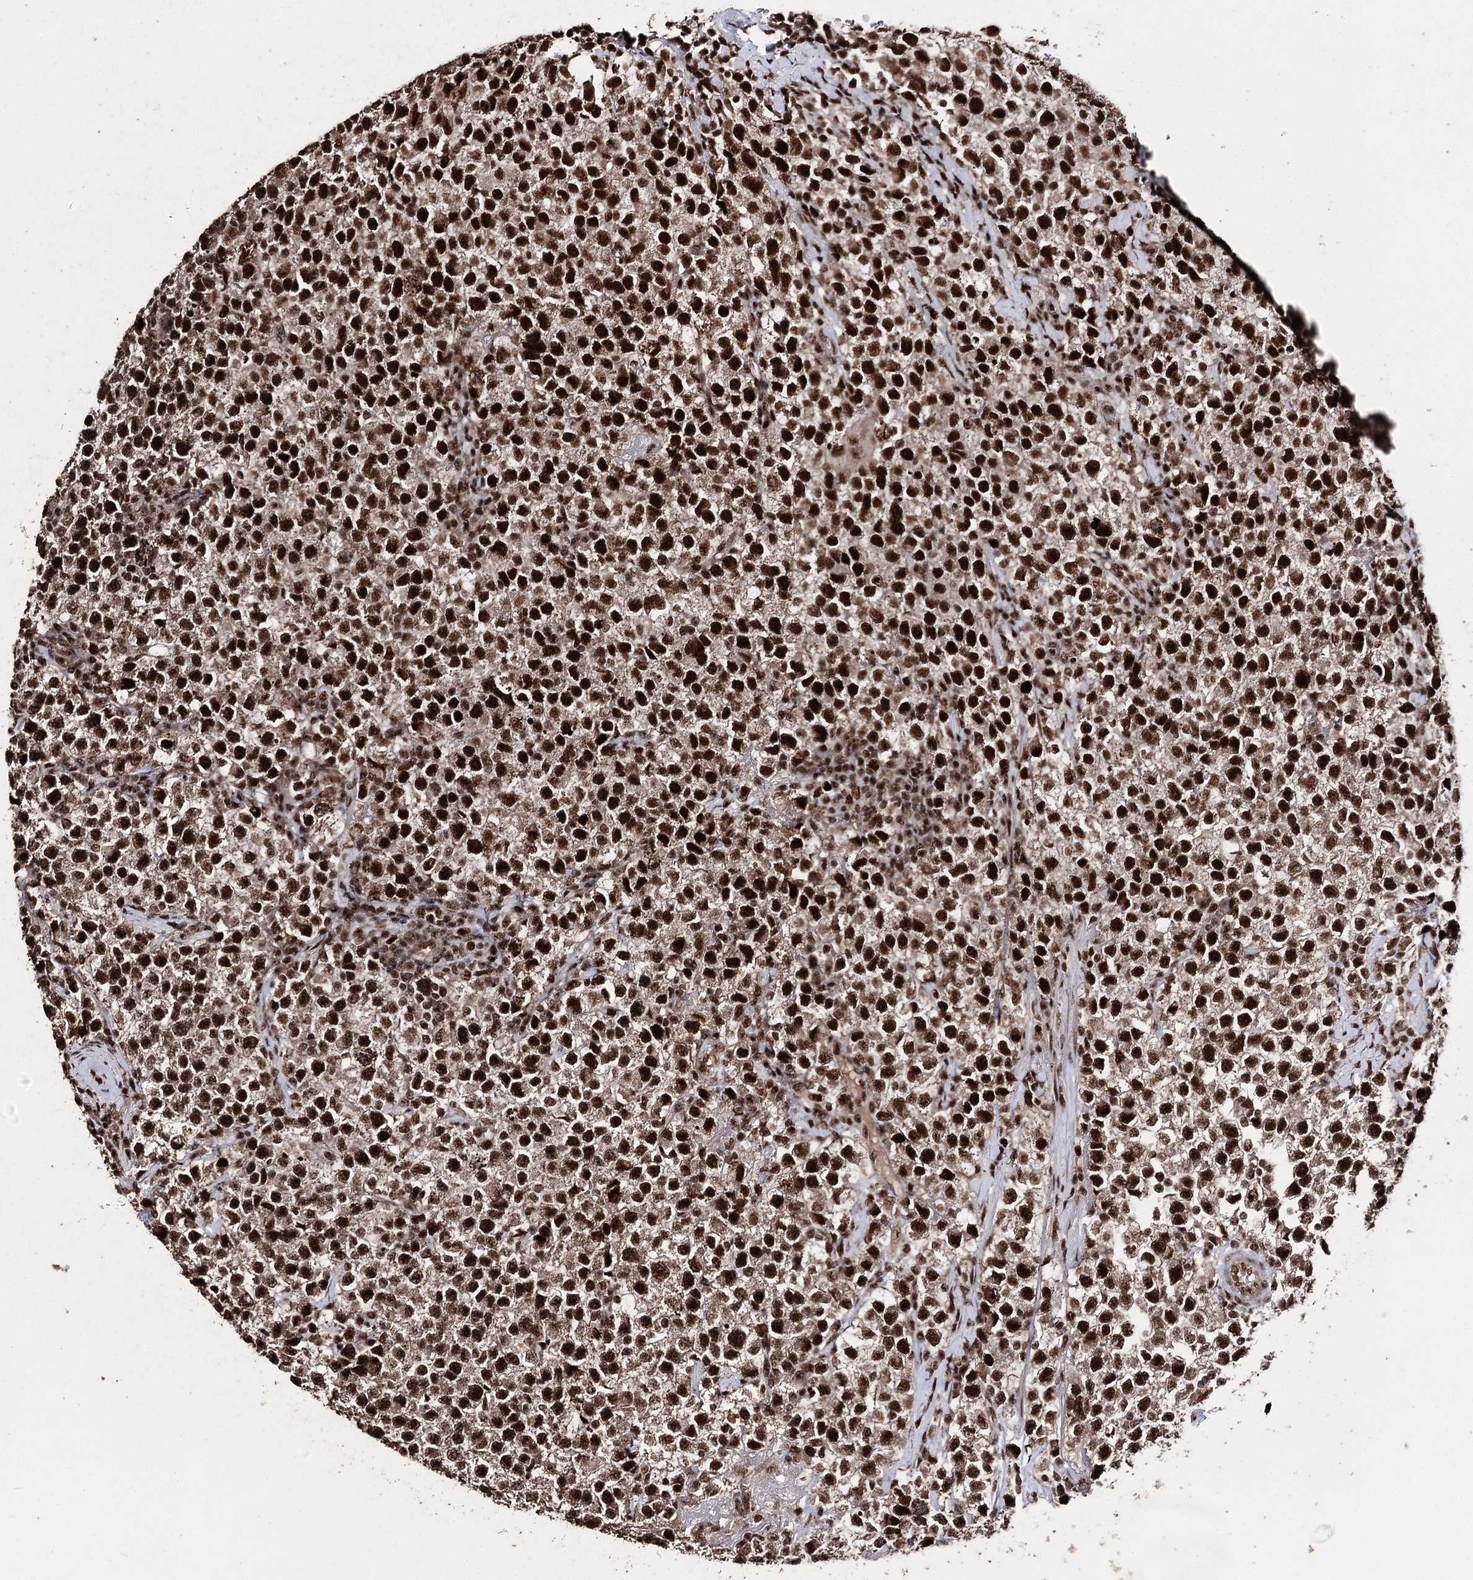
{"staining": {"intensity": "strong", "quantity": ">75%", "location": "nuclear"}, "tissue": "testis cancer", "cell_type": "Tumor cells", "image_type": "cancer", "snomed": [{"axis": "morphology", "description": "Seminoma, NOS"}, {"axis": "topography", "description": "Testis"}], "caption": "Human testis cancer (seminoma) stained with a brown dye displays strong nuclear positive expression in about >75% of tumor cells.", "gene": "U2SURP", "patient": {"sex": "male", "age": 22}}